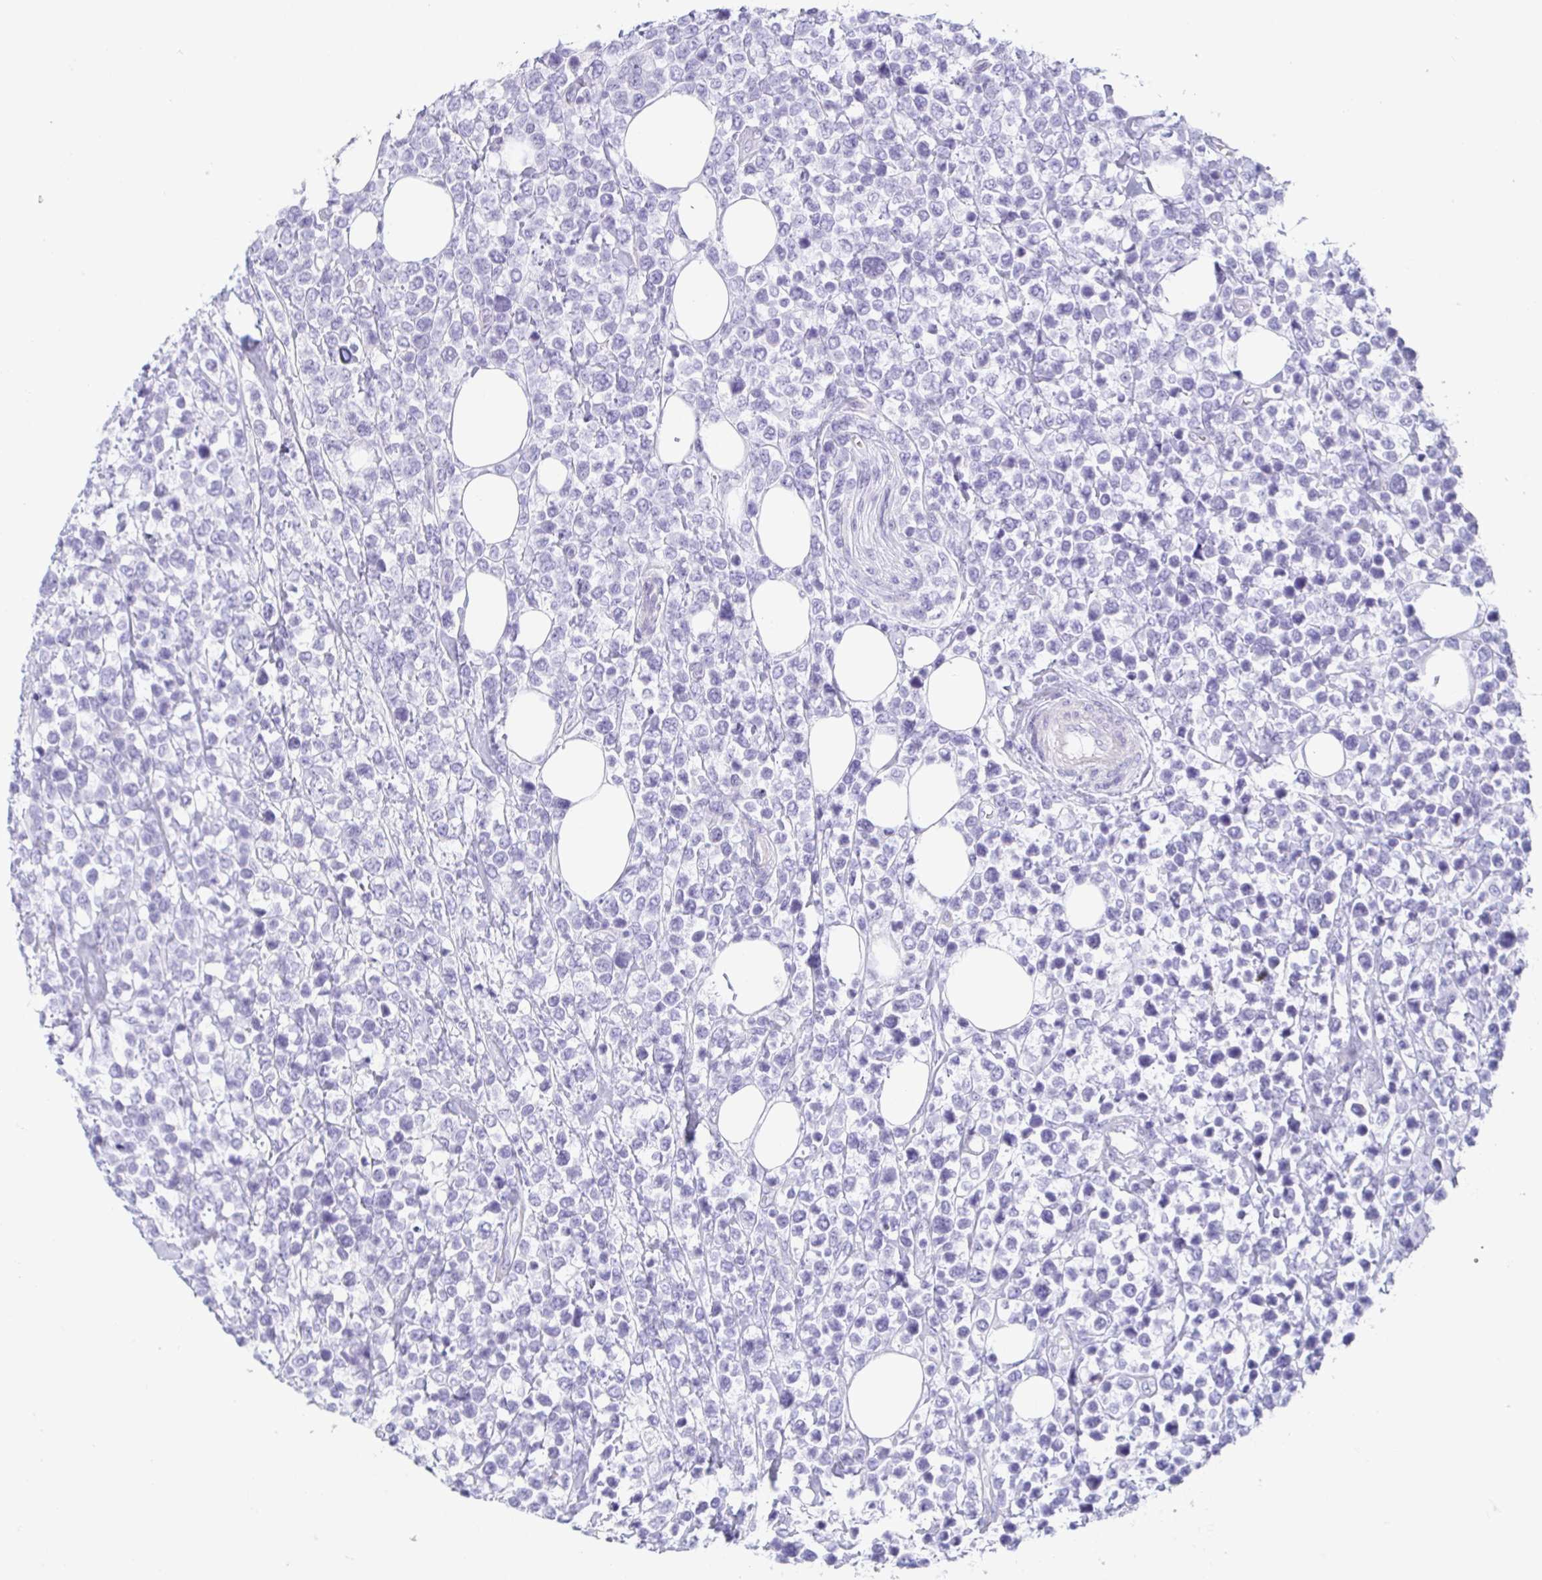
{"staining": {"intensity": "negative", "quantity": "none", "location": "none"}, "tissue": "lymphoma", "cell_type": "Tumor cells", "image_type": "cancer", "snomed": [{"axis": "morphology", "description": "Malignant lymphoma, non-Hodgkin's type, High grade"}, {"axis": "topography", "description": "Soft tissue"}], "caption": "High magnification brightfield microscopy of lymphoma stained with DAB (3,3'-diaminobenzidine) (brown) and counterstained with hematoxylin (blue): tumor cells show no significant staining. The staining is performed using DAB brown chromogen with nuclei counter-stained in using hematoxylin.", "gene": "PRR4", "patient": {"sex": "female", "age": 56}}